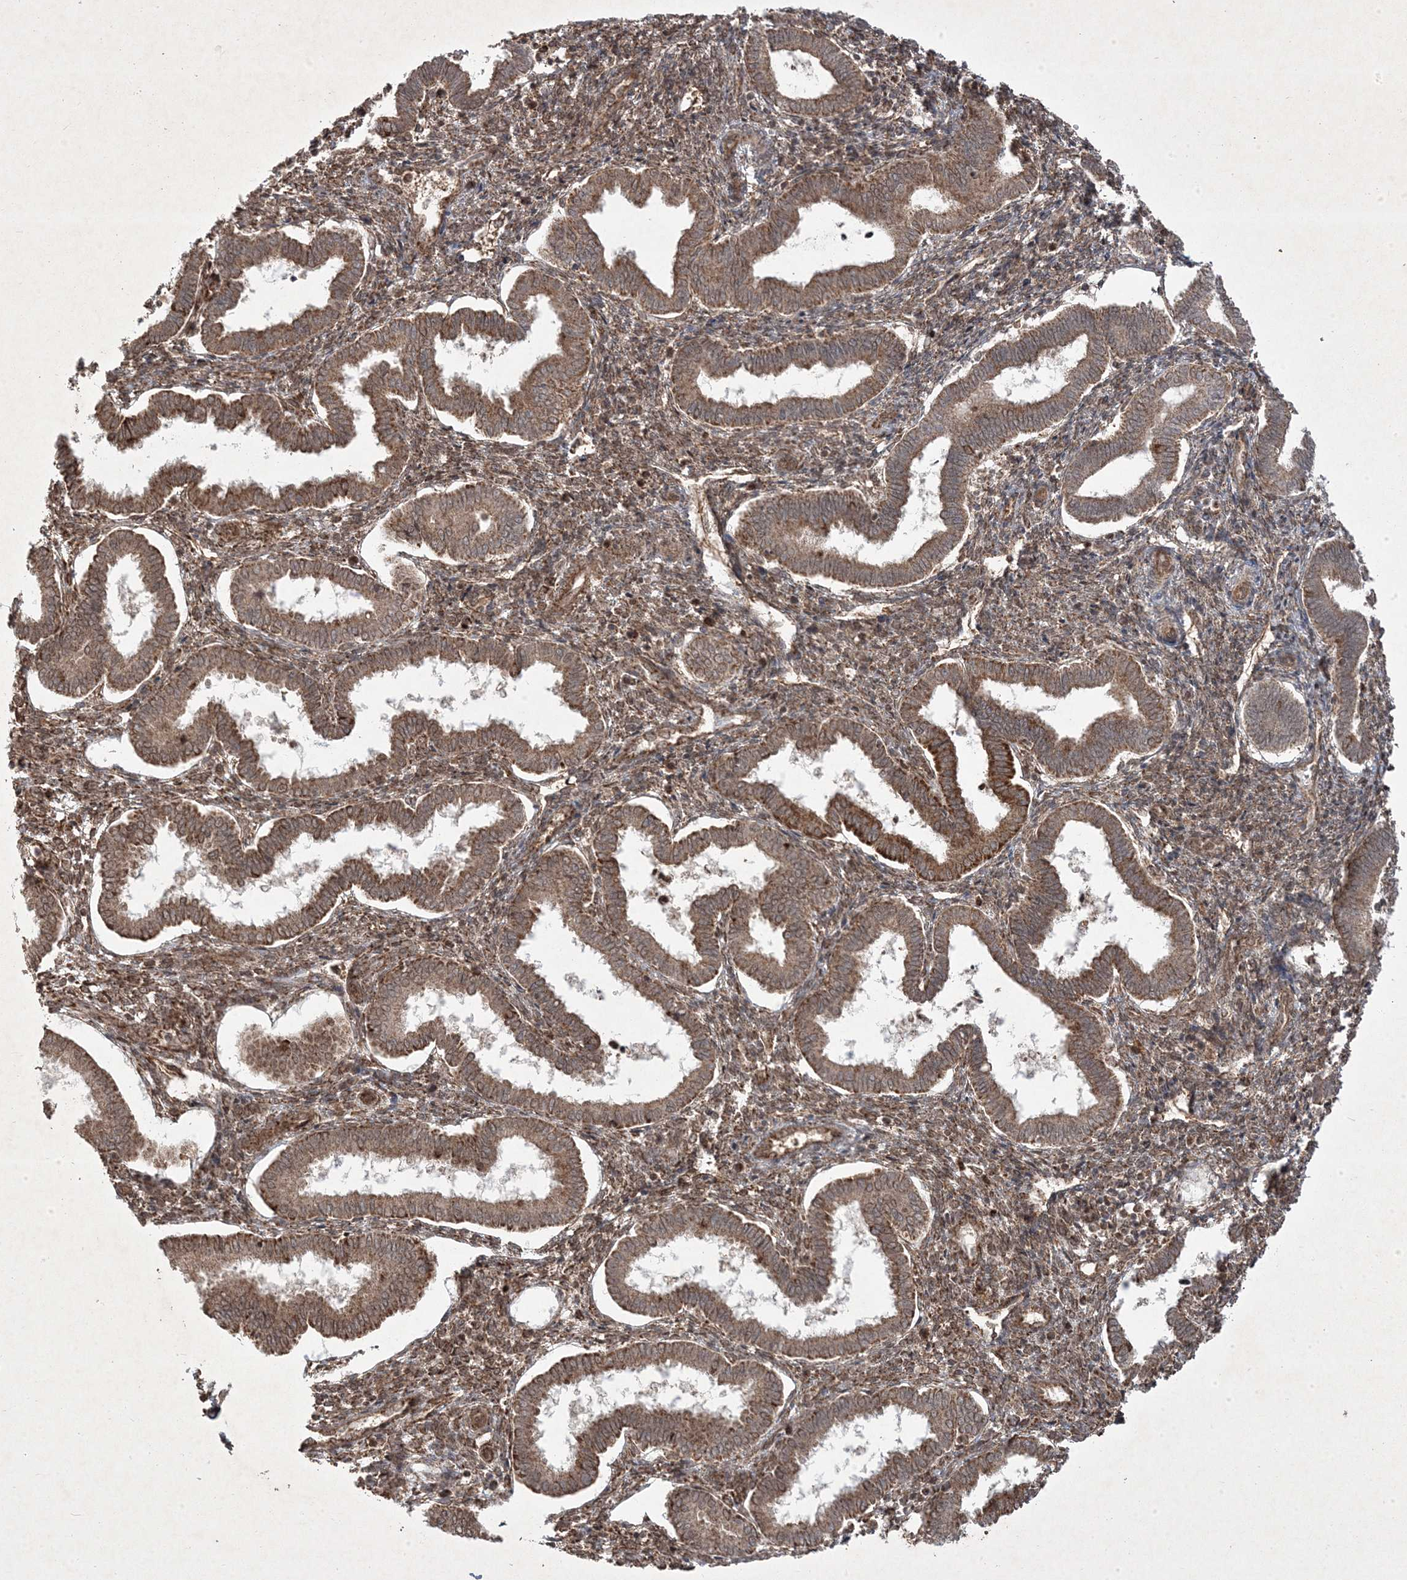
{"staining": {"intensity": "moderate", "quantity": ">75%", "location": "cytoplasmic/membranous,nuclear"}, "tissue": "endometrium", "cell_type": "Cells in endometrial stroma", "image_type": "normal", "snomed": [{"axis": "morphology", "description": "Normal tissue, NOS"}, {"axis": "topography", "description": "Endometrium"}], "caption": "IHC staining of unremarkable endometrium, which reveals medium levels of moderate cytoplasmic/membranous,nuclear expression in about >75% of cells in endometrial stroma indicating moderate cytoplasmic/membranous,nuclear protein positivity. The staining was performed using DAB (3,3'-diaminobenzidine) (brown) for protein detection and nuclei were counterstained in hematoxylin (blue).", "gene": "PLEKHM2", "patient": {"sex": "female", "age": 24}}